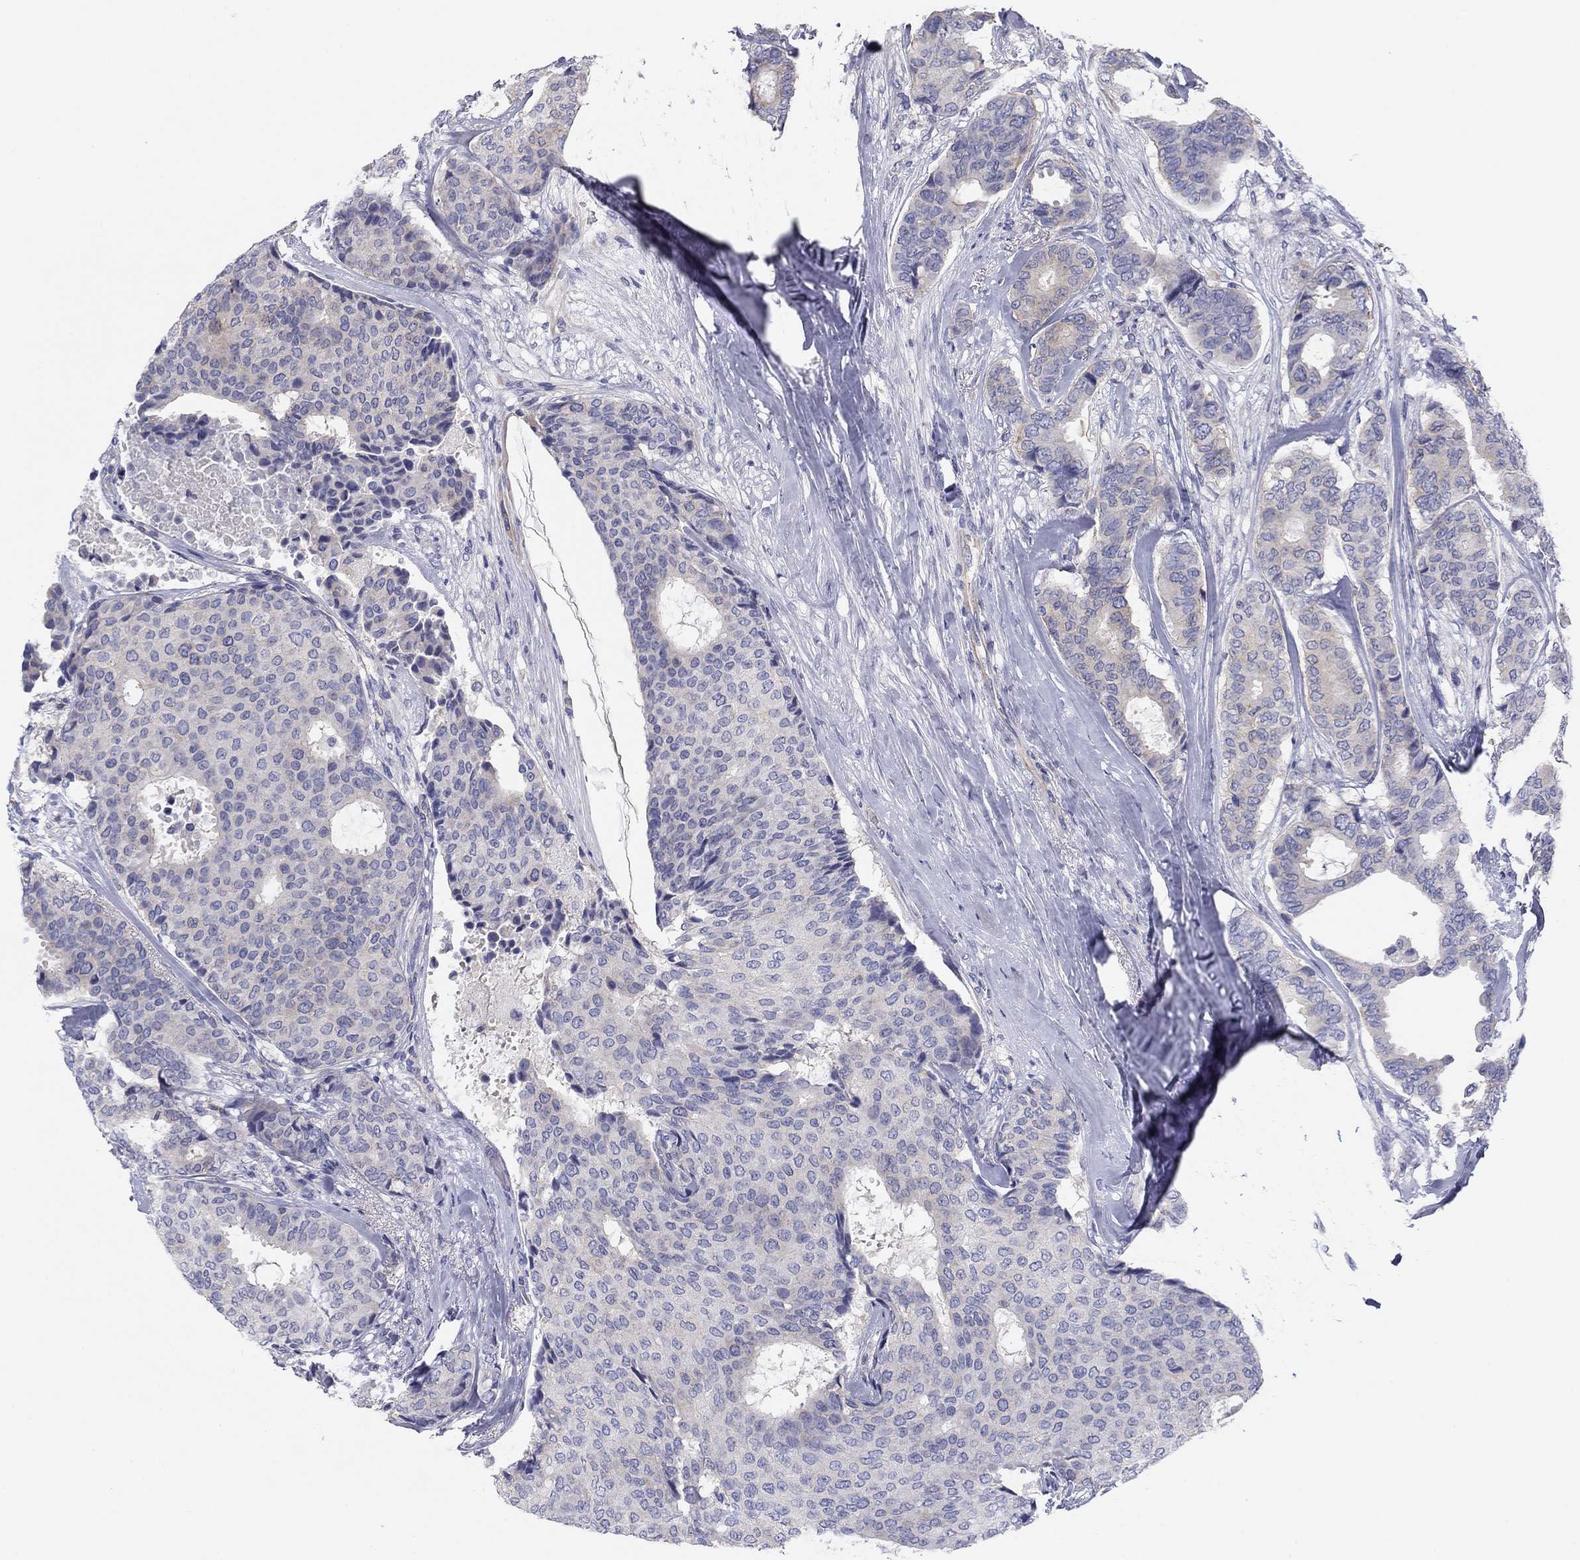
{"staining": {"intensity": "weak", "quantity": "<25%", "location": "cytoplasmic/membranous"}, "tissue": "breast cancer", "cell_type": "Tumor cells", "image_type": "cancer", "snomed": [{"axis": "morphology", "description": "Duct carcinoma"}, {"axis": "topography", "description": "Breast"}], "caption": "High magnification brightfield microscopy of breast cancer stained with DAB (brown) and counterstained with hematoxylin (blue): tumor cells show no significant expression.", "gene": "SEPTIN3", "patient": {"sex": "female", "age": 75}}